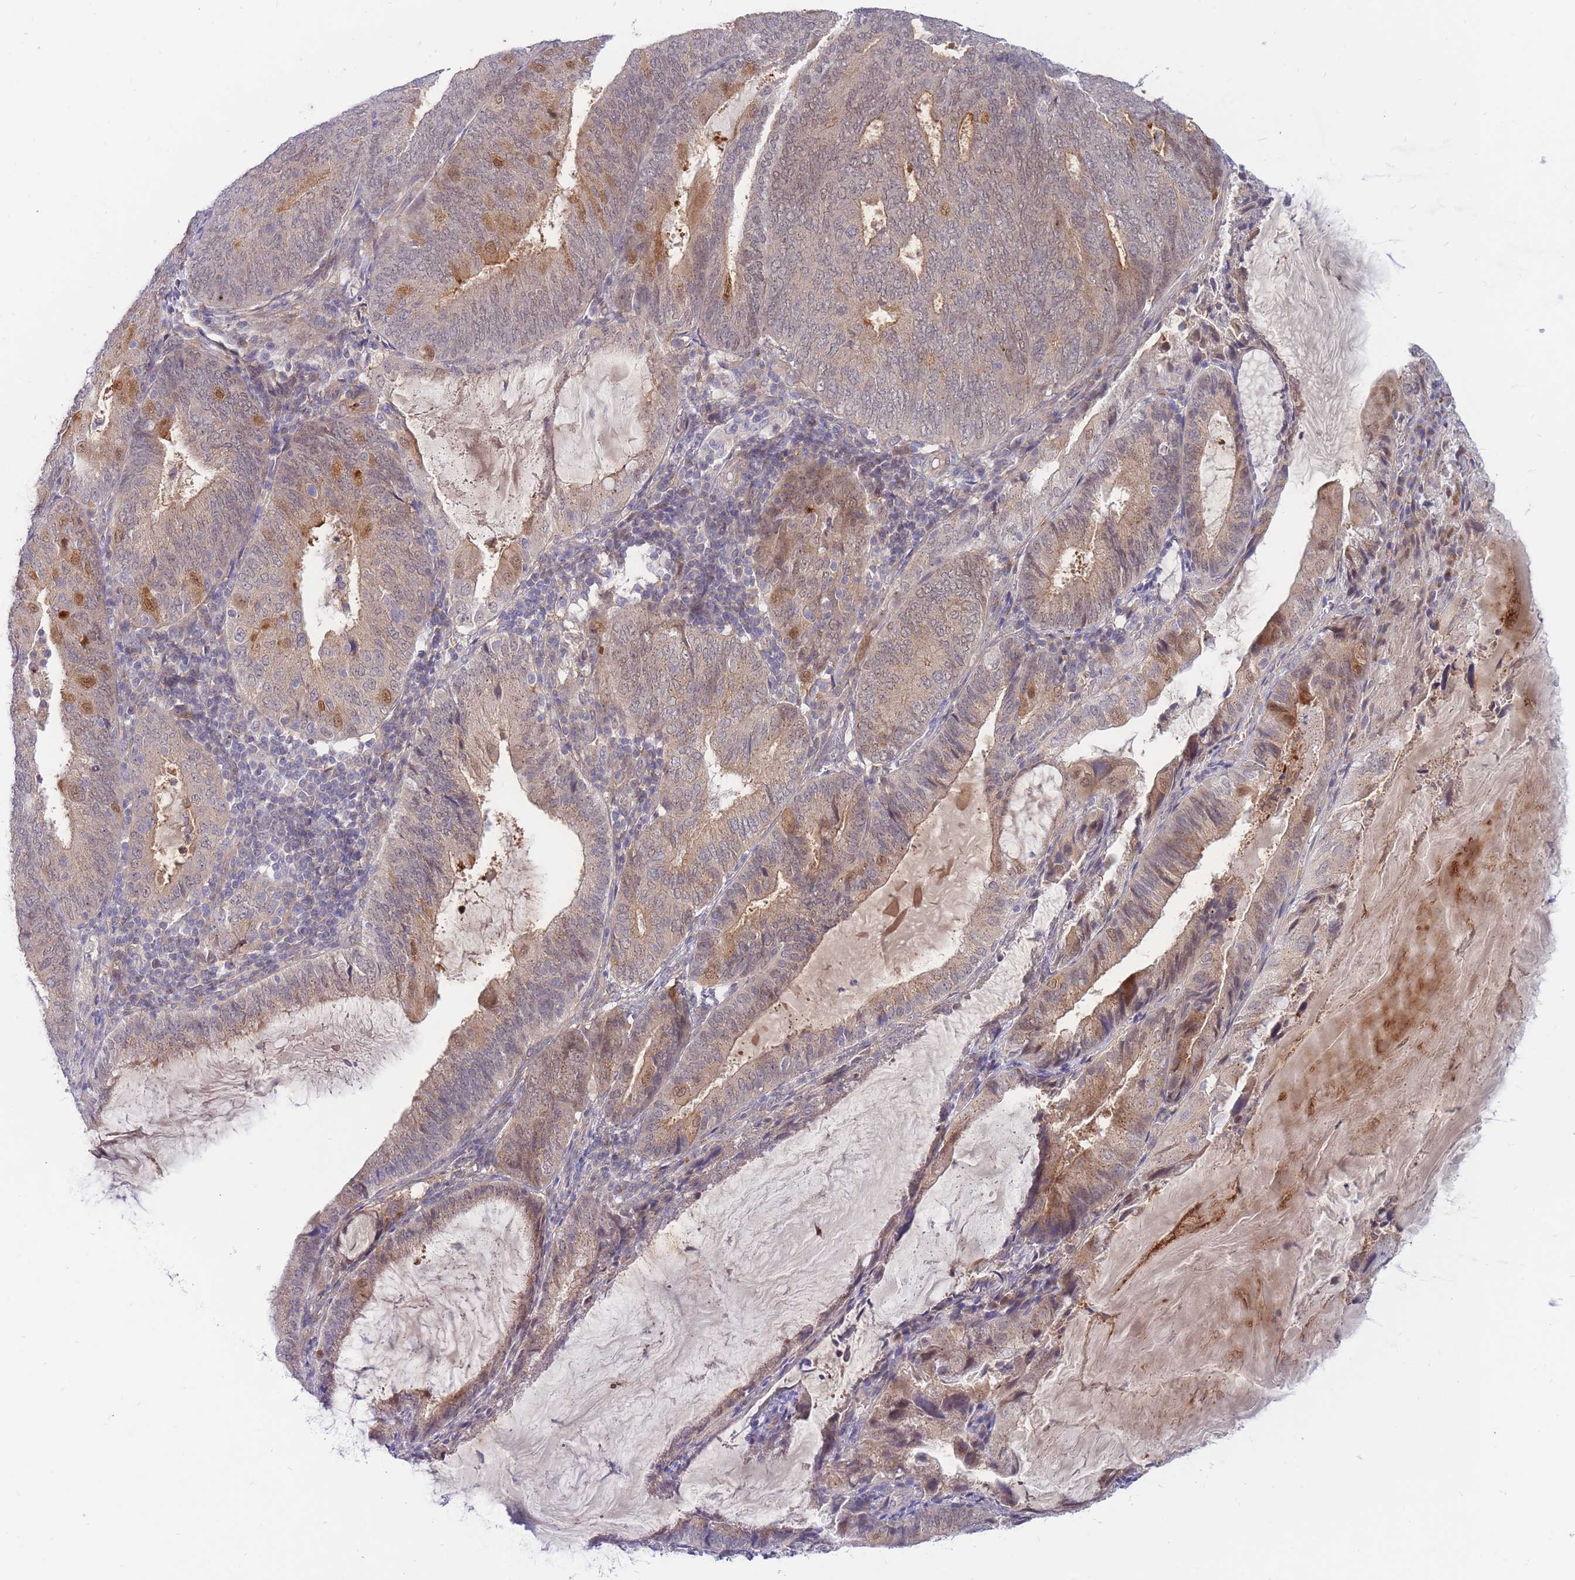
{"staining": {"intensity": "moderate", "quantity": "<25%", "location": "cytoplasmic/membranous,nuclear"}, "tissue": "endometrial cancer", "cell_type": "Tumor cells", "image_type": "cancer", "snomed": [{"axis": "morphology", "description": "Adenocarcinoma, NOS"}, {"axis": "topography", "description": "Endometrium"}], "caption": "Protein staining reveals moderate cytoplasmic/membranous and nuclear staining in approximately <25% of tumor cells in endometrial adenocarcinoma. The staining is performed using DAB brown chromogen to label protein expression. The nuclei are counter-stained blue using hematoxylin.", "gene": "APOL4", "patient": {"sex": "female", "age": 81}}